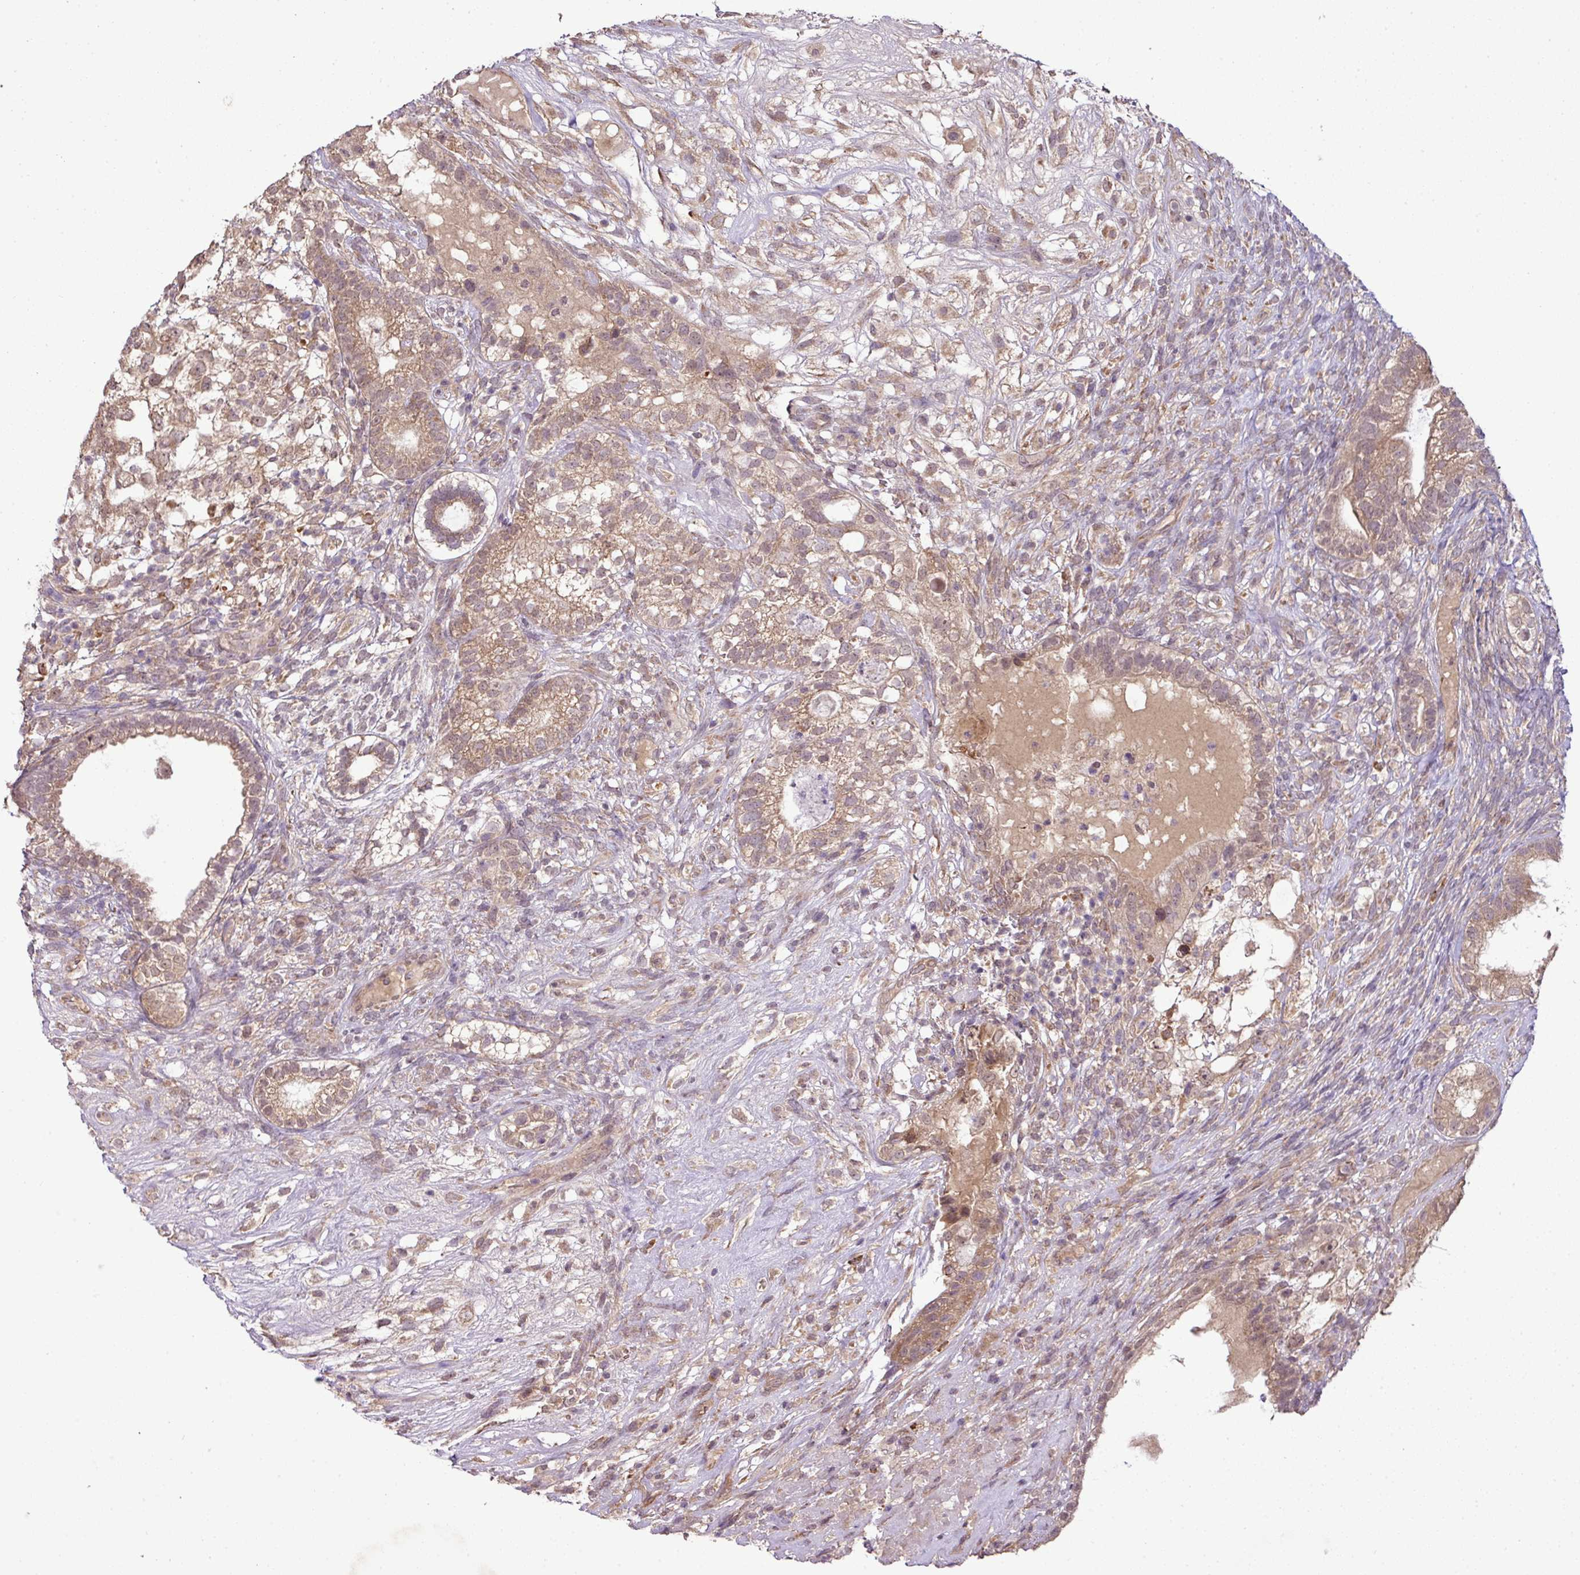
{"staining": {"intensity": "weak", "quantity": ">75%", "location": "cytoplasmic/membranous,nuclear"}, "tissue": "testis cancer", "cell_type": "Tumor cells", "image_type": "cancer", "snomed": [{"axis": "morphology", "description": "Seminoma, NOS"}, {"axis": "morphology", "description": "Carcinoma, Embryonal, NOS"}, {"axis": "topography", "description": "Testis"}], "caption": "High-power microscopy captured an immunohistochemistry image of seminoma (testis), revealing weak cytoplasmic/membranous and nuclear staining in approximately >75% of tumor cells.", "gene": "DNAAF4", "patient": {"sex": "male", "age": 41}}